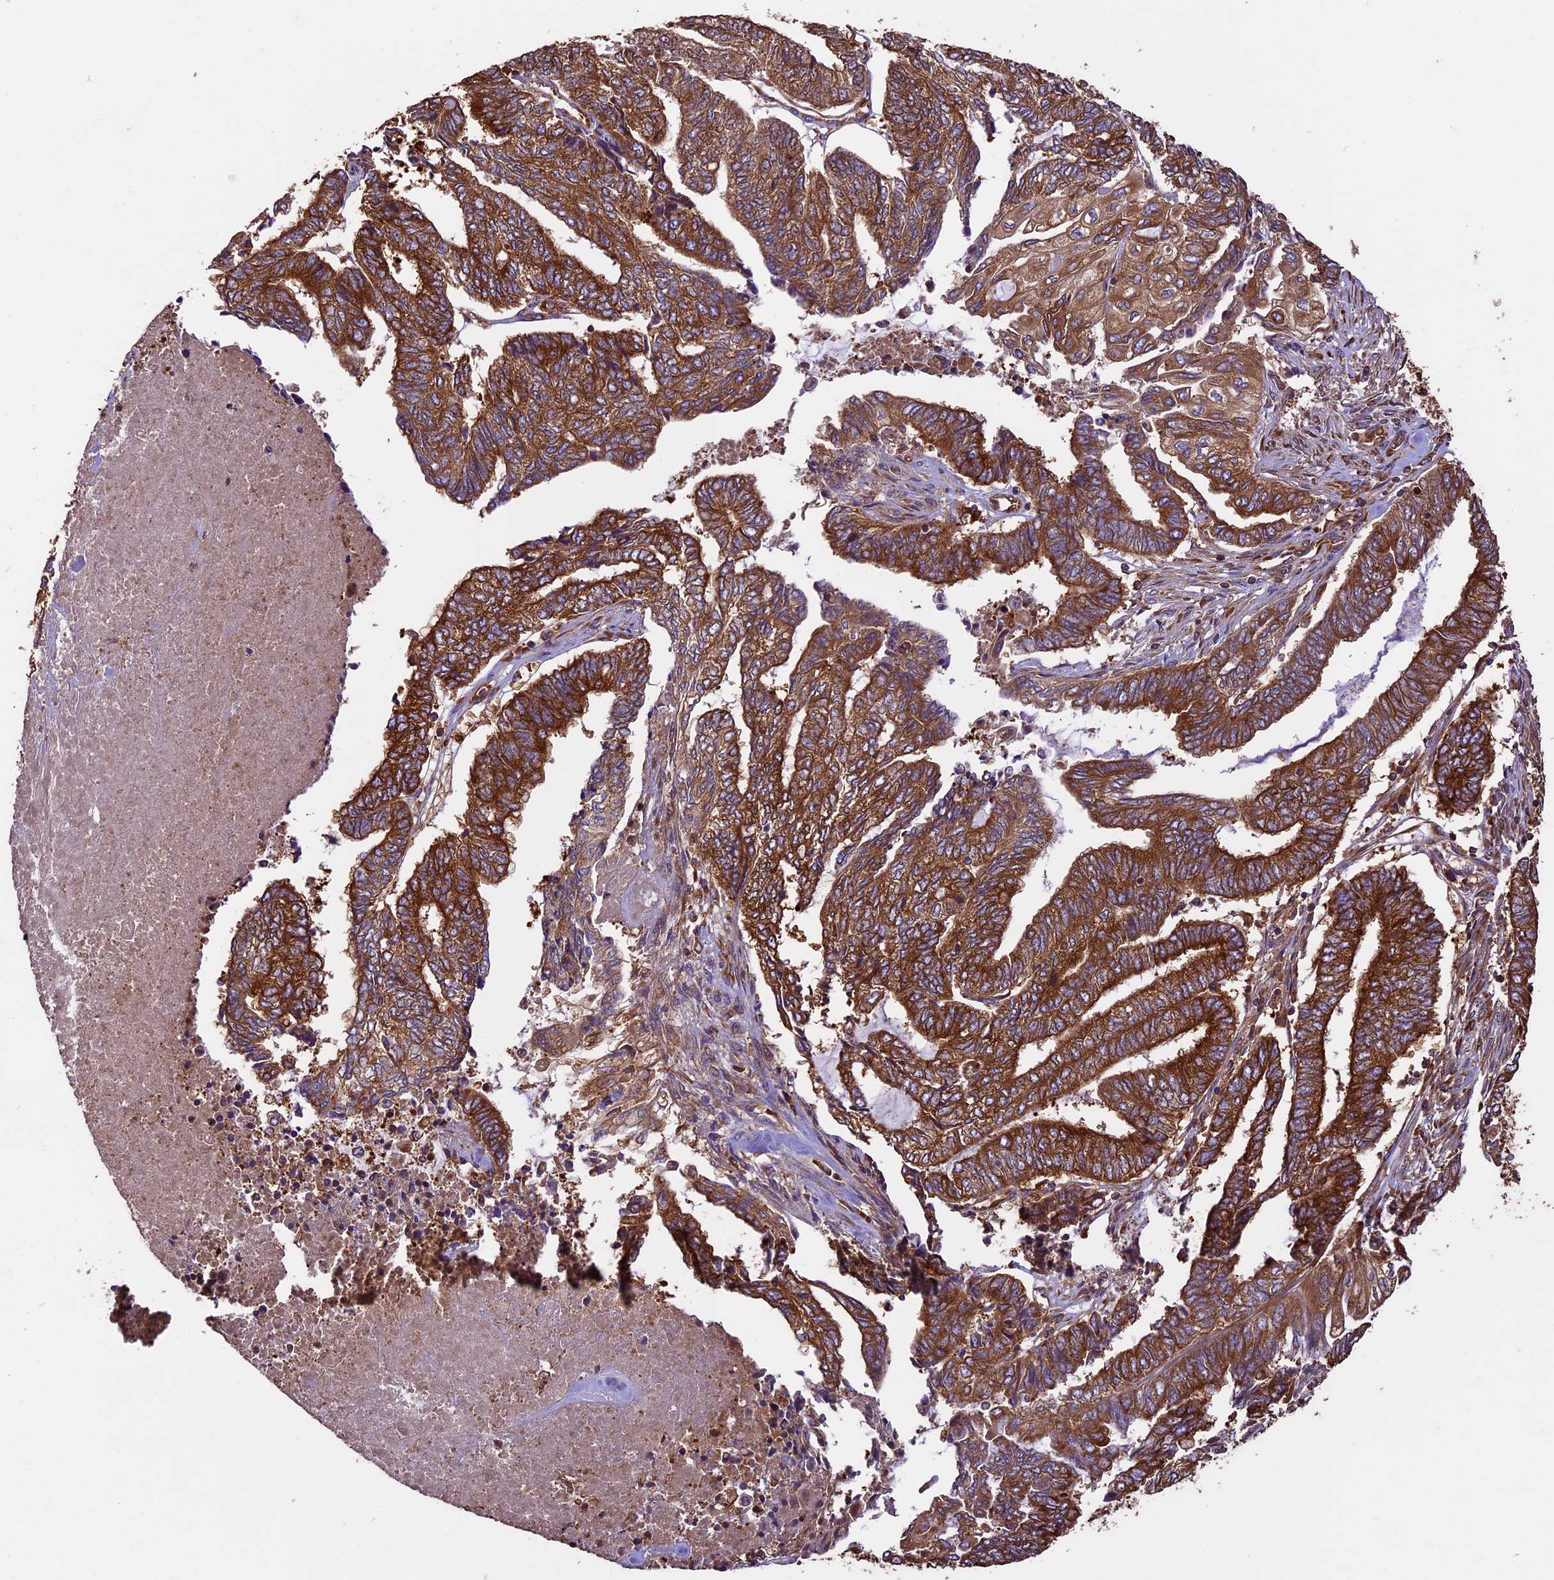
{"staining": {"intensity": "strong", "quantity": ">75%", "location": "cytoplasmic/membranous"}, "tissue": "endometrial cancer", "cell_type": "Tumor cells", "image_type": "cancer", "snomed": [{"axis": "morphology", "description": "Adenocarcinoma, NOS"}, {"axis": "topography", "description": "Uterus"}, {"axis": "topography", "description": "Endometrium"}], "caption": "Protein staining reveals strong cytoplasmic/membranous expression in about >75% of tumor cells in adenocarcinoma (endometrial).", "gene": "KARS1", "patient": {"sex": "female", "age": 70}}